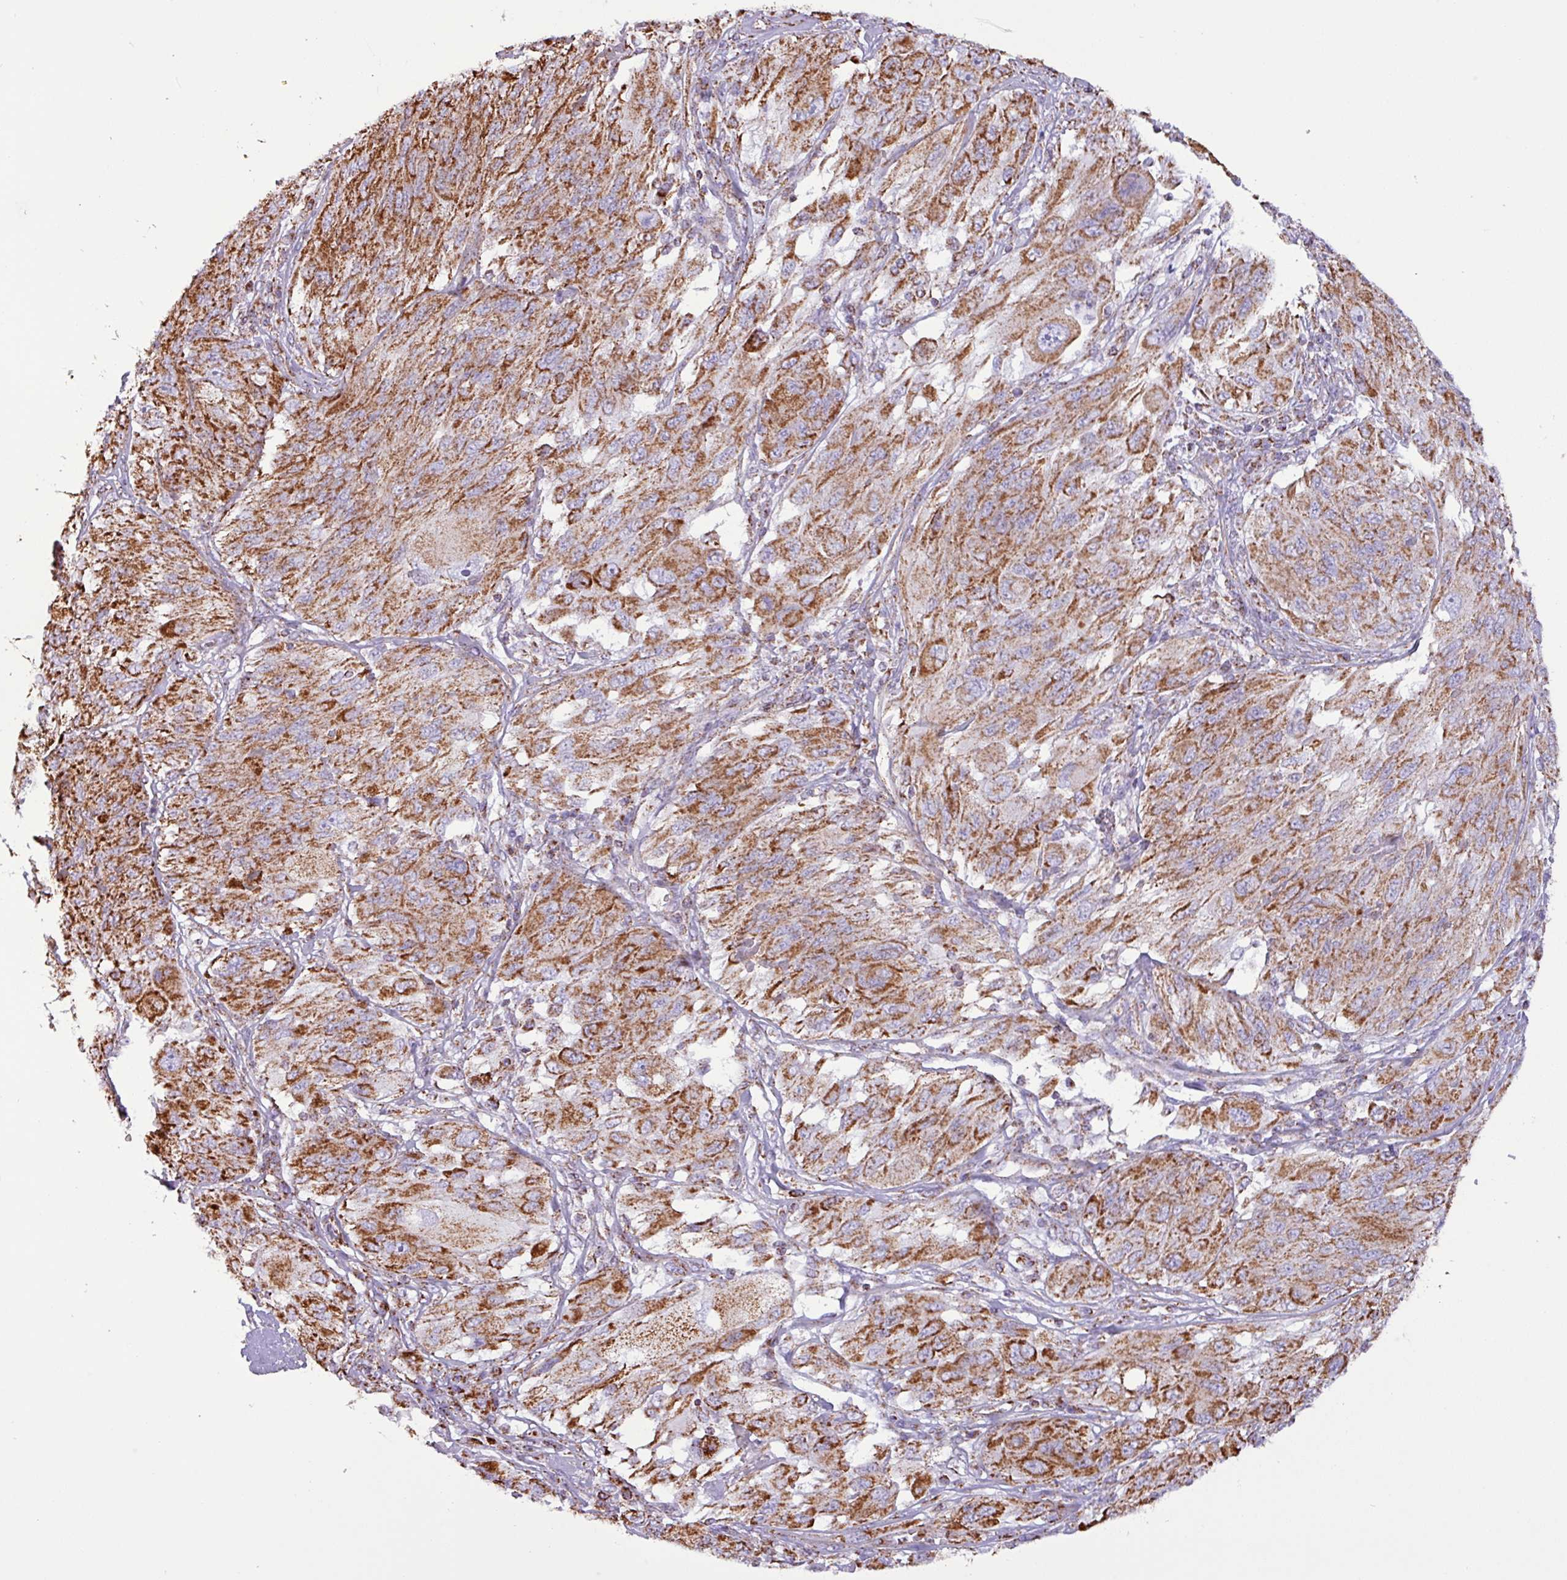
{"staining": {"intensity": "strong", "quantity": ">75%", "location": "cytoplasmic/membranous"}, "tissue": "melanoma", "cell_type": "Tumor cells", "image_type": "cancer", "snomed": [{"axis": "morphology", "description": "Malignant melanoma, NOS"}, {"axis": "topography", "description": "Skin"}], "caption": "Human malignant melanoma stained with a protein marker exhibits strong staining in tumor cells.", "gene": "RTL3", "patient": {"sex": "female", "age": 91}}